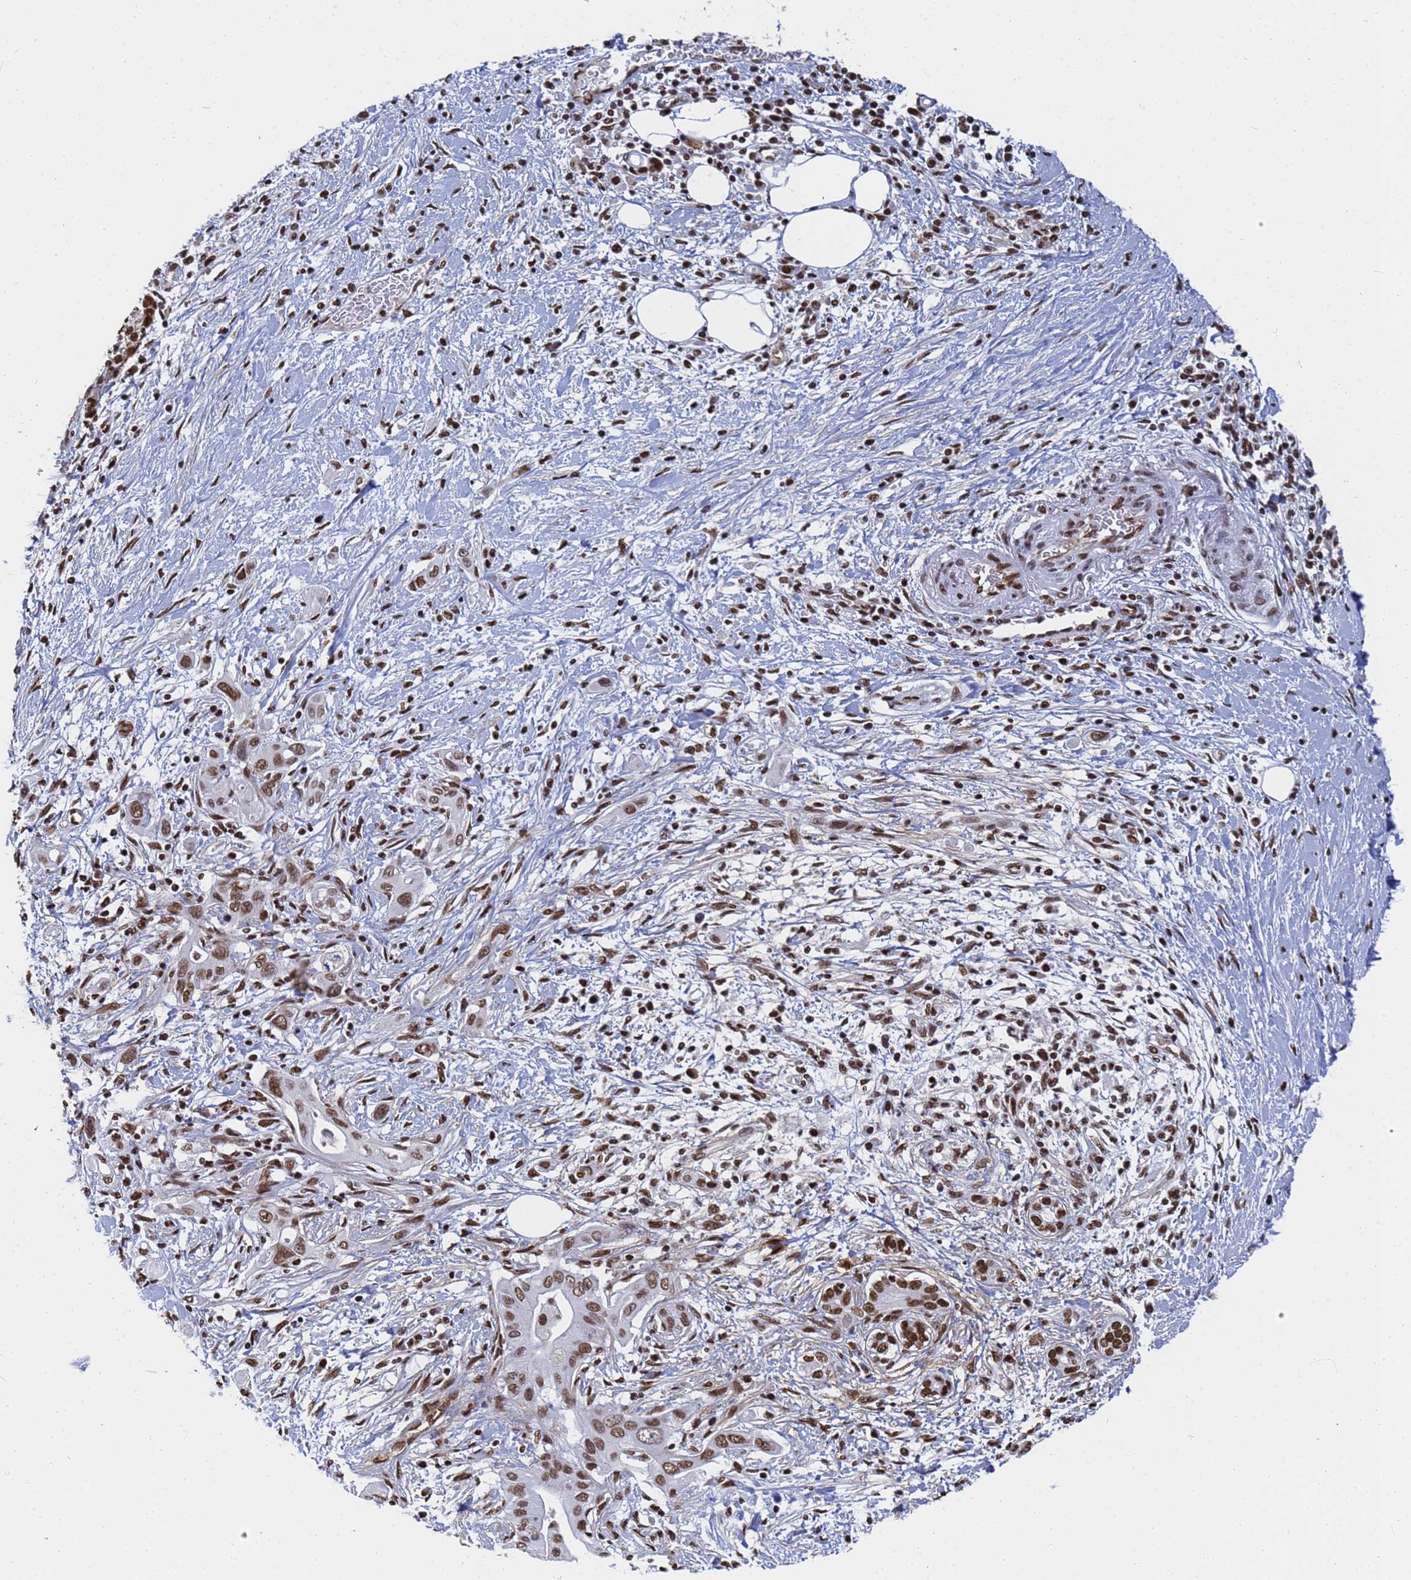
{"staining": {"intensity": "strong", "quantity": ">75%", "location": "nuclear"}, "tissue": "pancreatic cancer", "cell_type": "Tumor cells", "image_type": "cancer", "snomed": [{"axis": "morphology", "description": "Adenocarcinoma, NOS"}, {"axis": "topography", "description": "Pancreas"}], "caption": "Strong nuclear positivity for a protein is present in about >75% of tumor cells of pancreatic cancer (adenocarcinoma) using immunohistochemistry.", "gene": "RAVER2", "patient": {"sex": "male", "age": 58}}